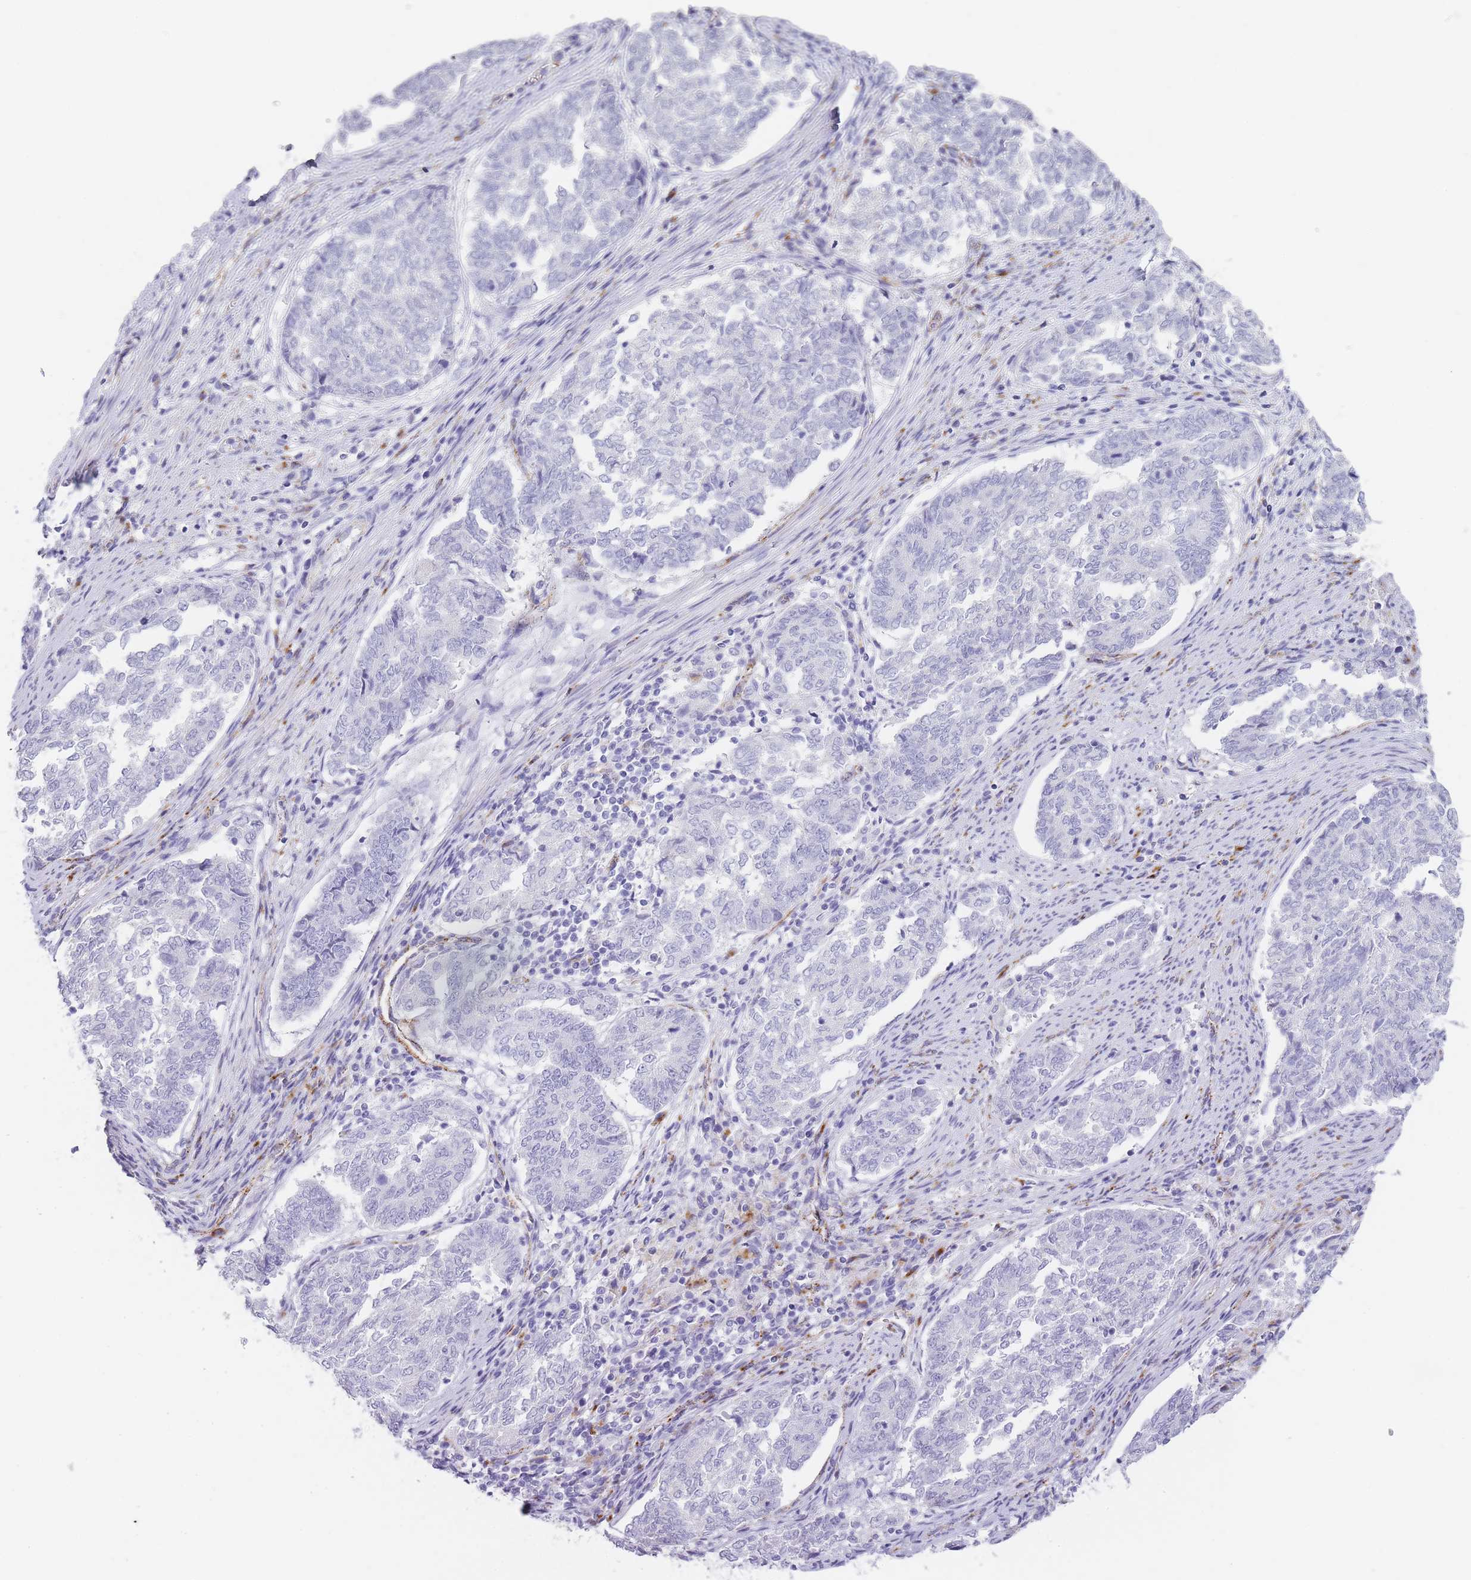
{"staining": {"intensity": "negative", "quantity": "none", "location": "none"}, "tissue": "endometrial cancer", "cell_type": "Tumor cells", "image_type": "cancer", "snomed": [{"axis": "morphology", "description": "Adenocarcinoma, NOS"}, {"axis": "topography", "description": "Endometrium"}], "caption": "Immunohistochemical staining of human endometrial adenocarcinoma reveals no significant positivity in tumor cells. (Stains: DAB (3,3'-diaminobenzidine) immunohistochemistry with hematoxylin counter stain, Microscopy: brightfield microscopy at high magnification).", "gene": "RHO", "patient": {"sex": "female", "age": 80}}